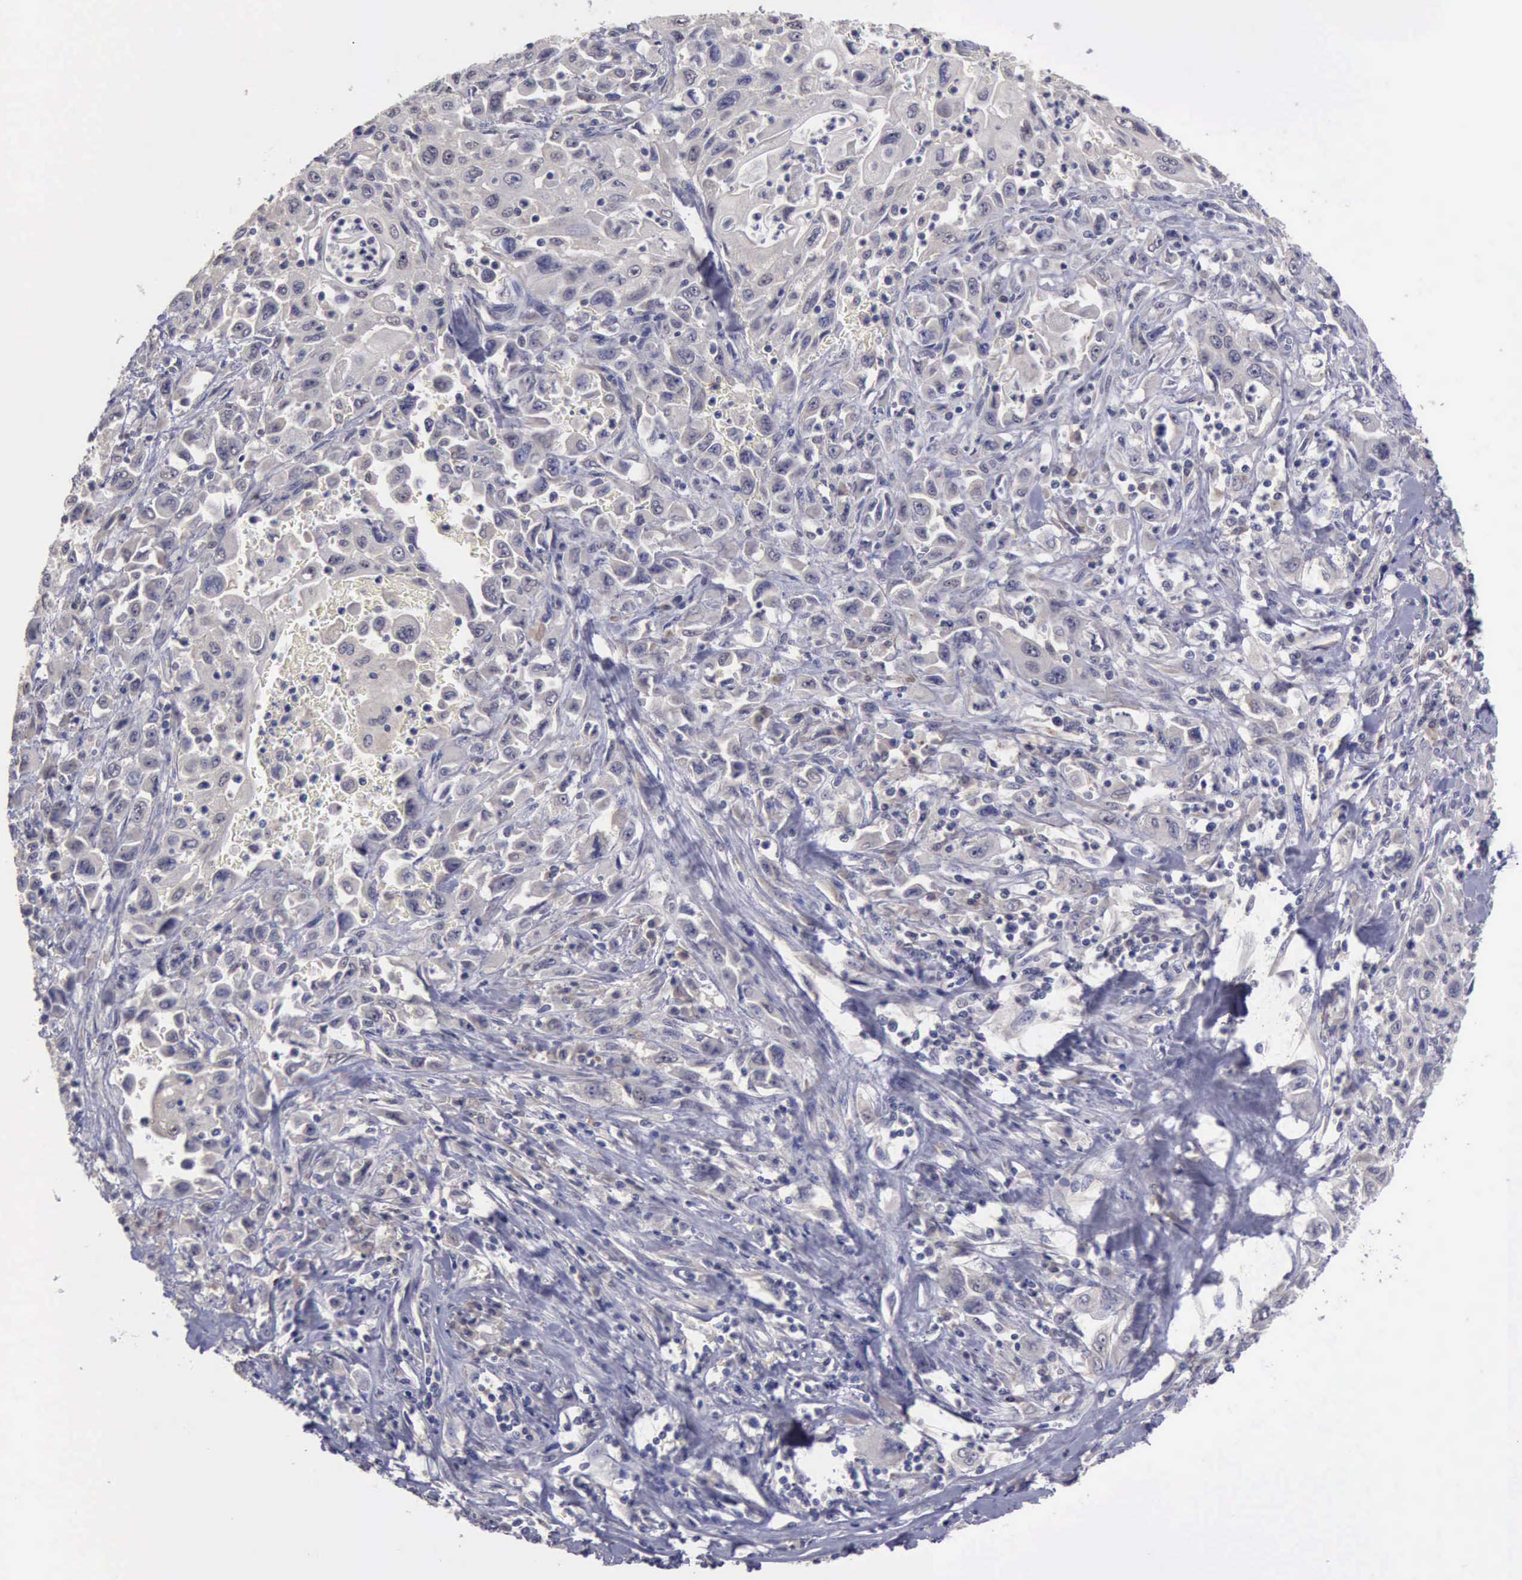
{"staining": {"intensity": "negative", "quantity": "none", "location": "none"}, "tissue": "pancreatic cancer", "cell_type": "Tumor cells", "image_type": "cancer", "snomed": [{"axis": "morphology", "description": "Adenocarcinoma, NOS"}, {"axis": "topography", "description": "Pancreas"}], "caption": "A high-resolution histopathology image shows immunohistochemistry staining of pancreatic cancer, which reveals no significant positivity in tumor cells.", "gene": "PHKA1", "patient": {"sex": "male", "age": 70}}